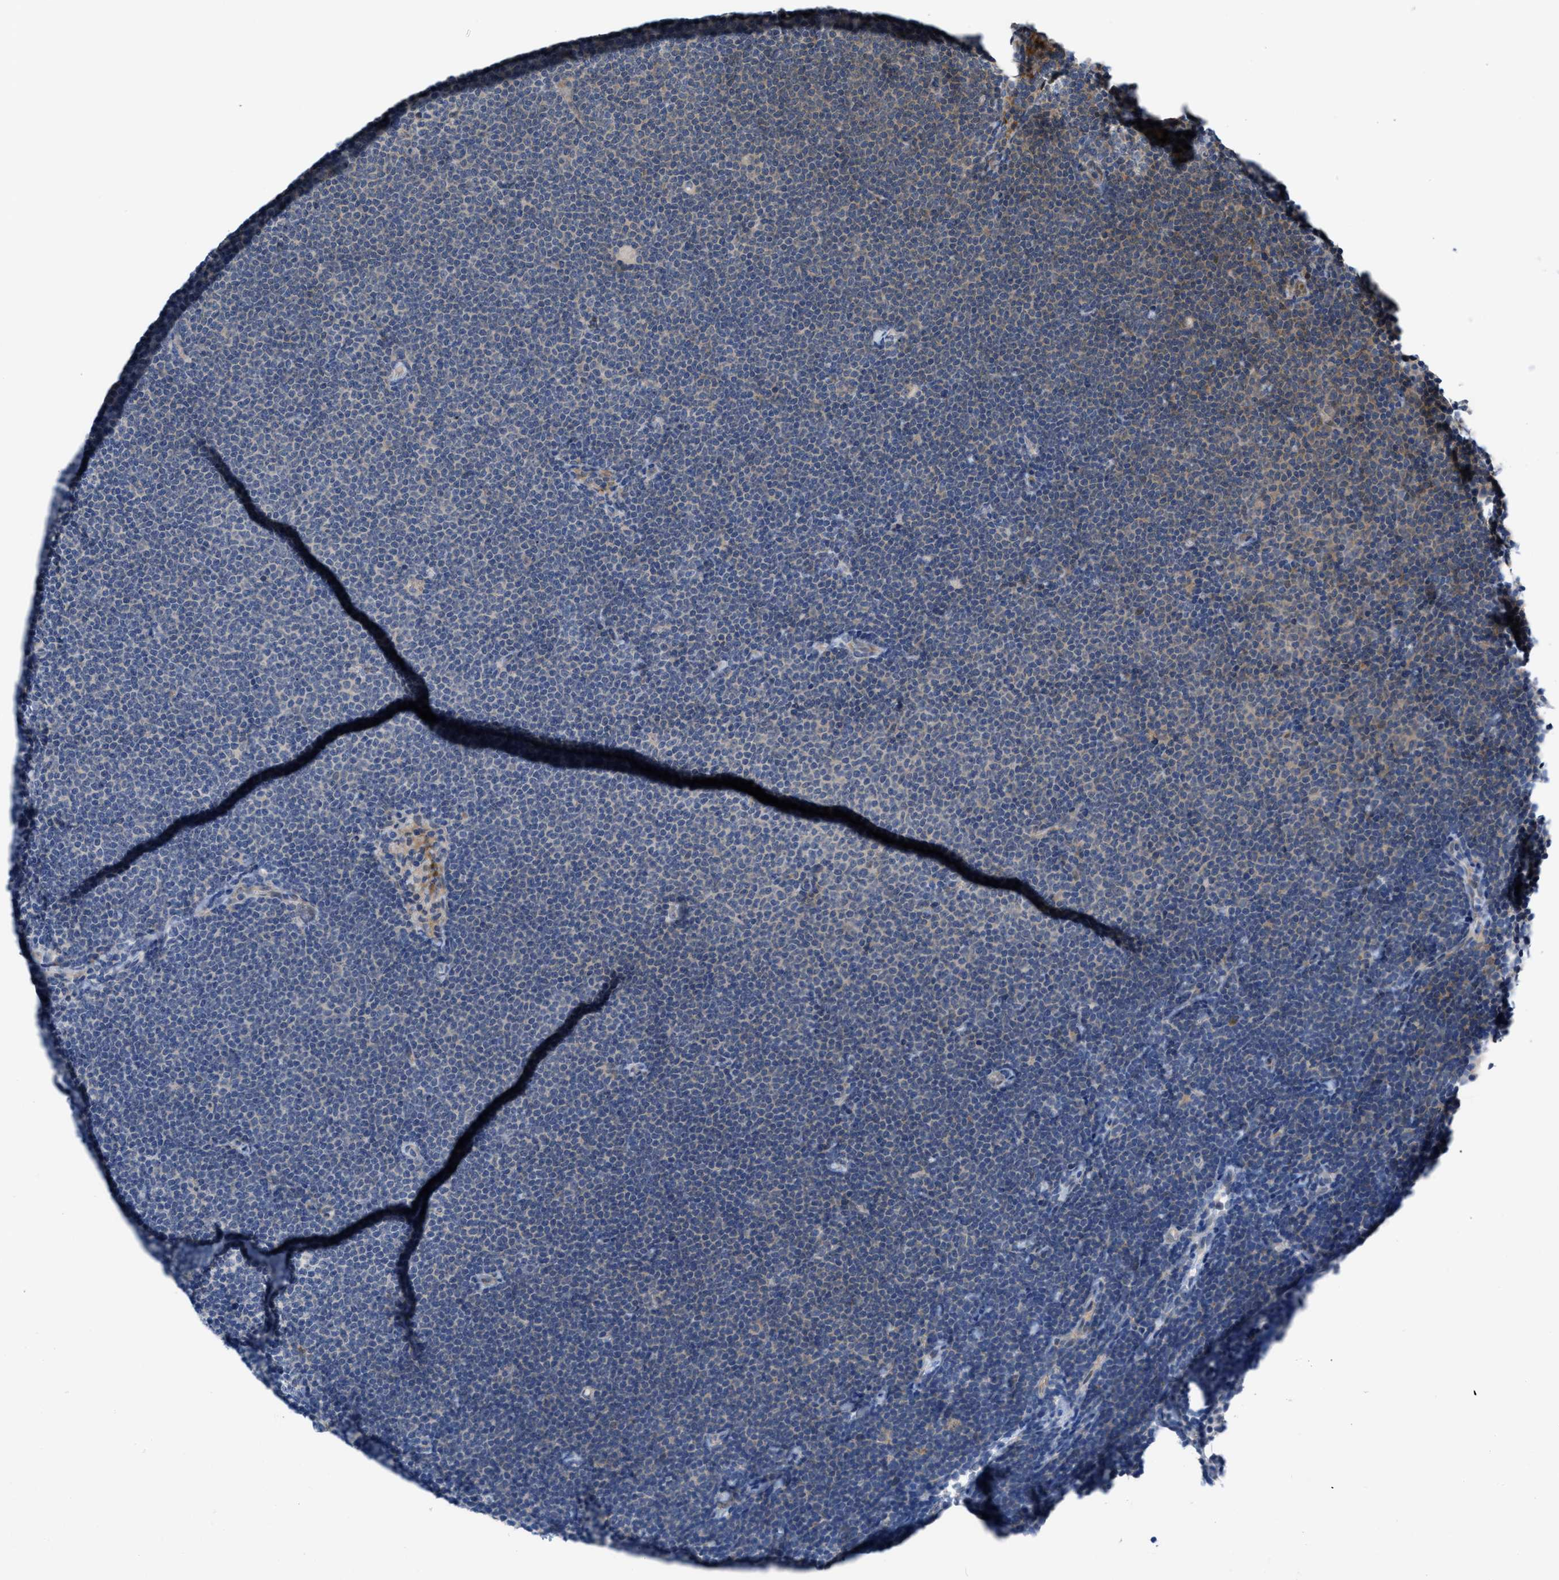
{"staining": {"intensity": "negative", "quantity": "none", "location": "none"}, "tissue": "lymphoma", "cell_type": "Tumor cells", "image_type": "cancer", "snomed": [{"axis": "morphology", "description": "Malignant lymphoma, non-Hodgkin's type, Low grade"}, {"axis": "topography", "description": "Lymph node"}], "caption": "Micrograph shows no protein expression in tumor cells of lymphoma tissue.", "gene": "IL17RE", "patient": {"sex": "female", "age": 53}}